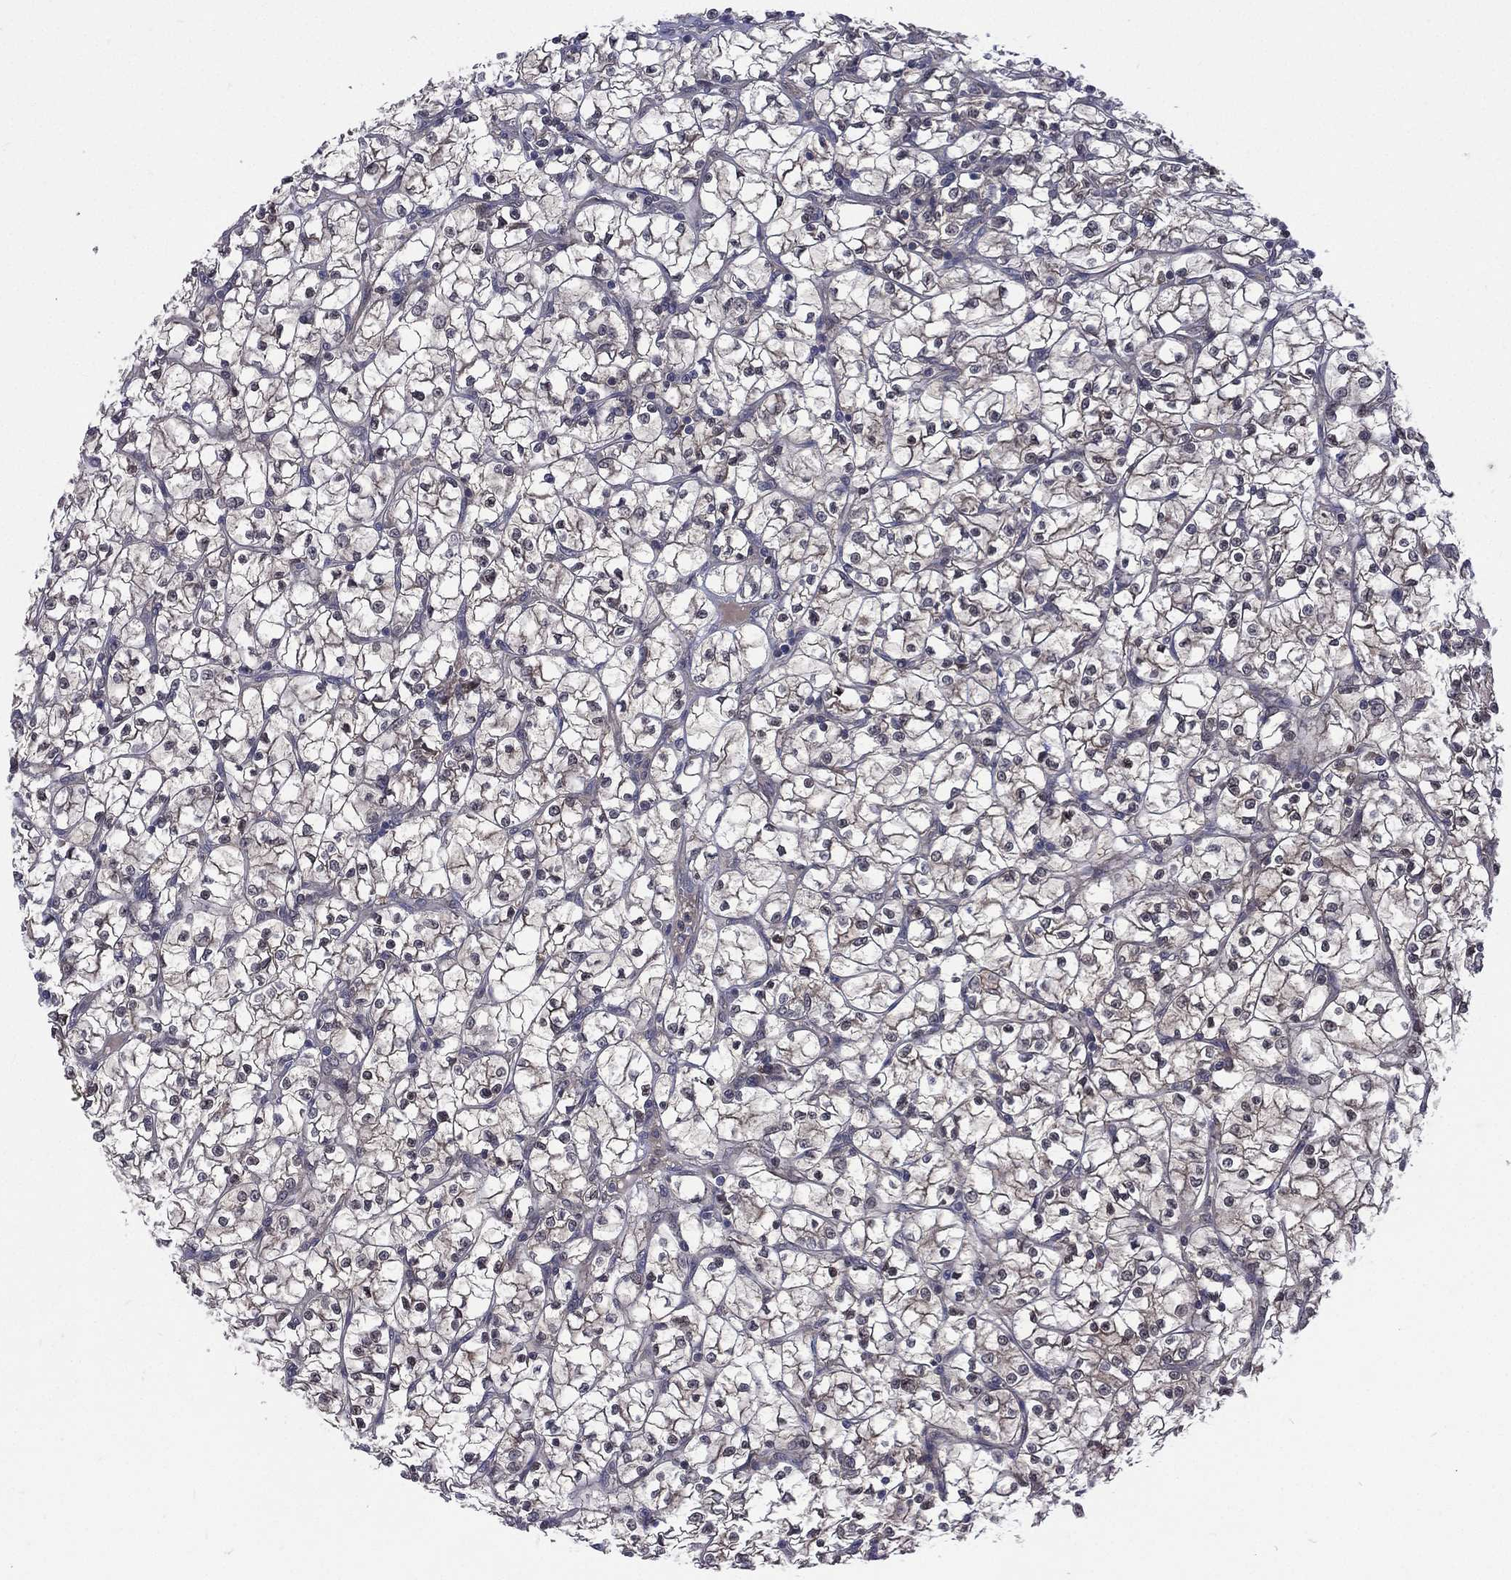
{"staining": {"intensity": "moderate", "quantity": "<25%", "location": "cytoplasmic/membranous,nuclear"}, "tissue": "renal cancer", "cell_type": "Tumor cells", "image_type": "cancer", "snomed": [{"axis": "morphology", "description": "Adenocarcinoma, NOS"}, {"axis": "topography", "description": "Kidney"}], "caption": "Immunohistochemistry (IHC) histopathology image of neoplastic tissue: human renal cancer (adenocarcinoma) stained using IHC exhibits low levels of moderate protein expression localized specifically in the cytoplasmic/membranous and nuclear of tumor cells, appearing as a cytoplasmic/membranous and nuclear brown color.", "gene": "MTAP", "patient": {"sex": "female", "age": 64}}